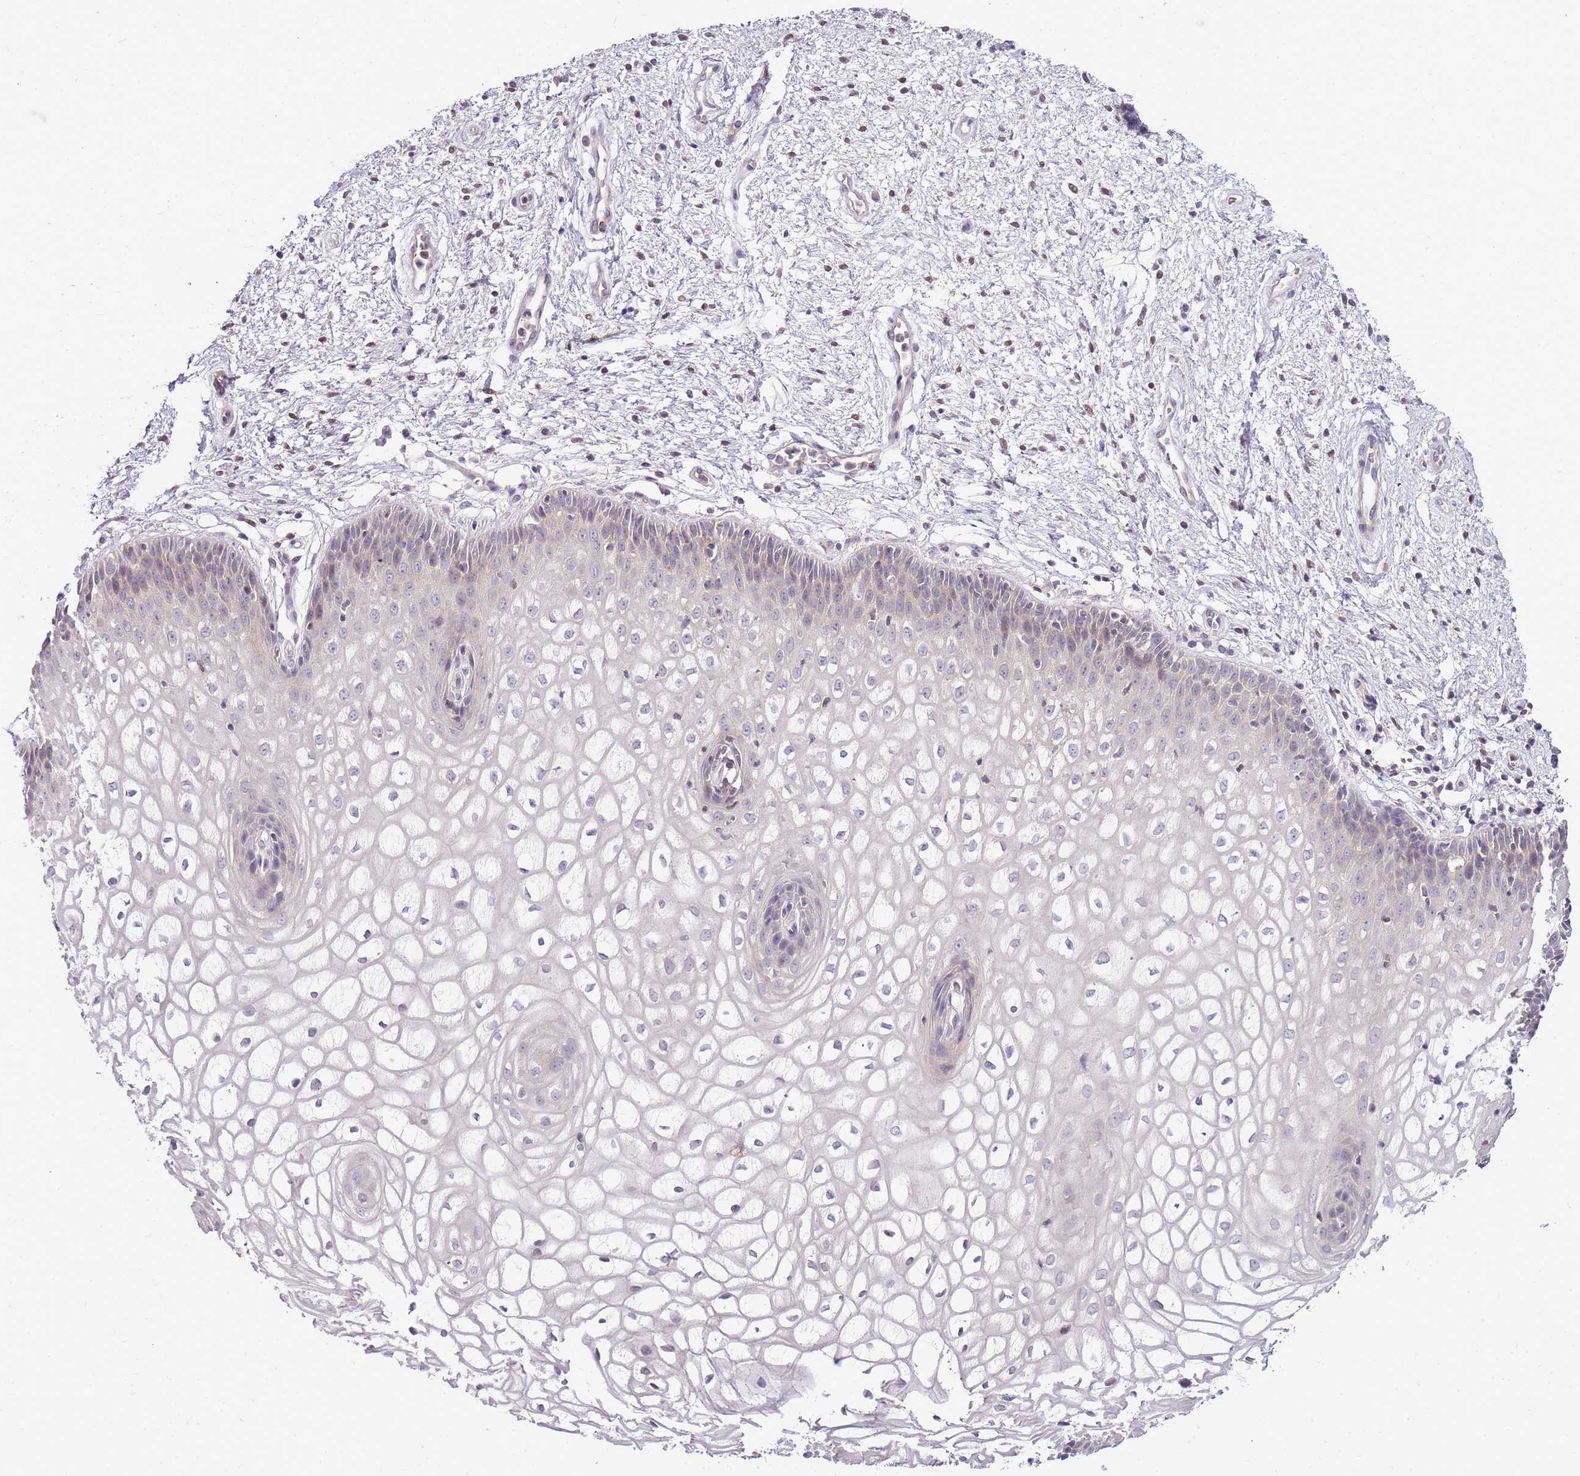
{"staining": {"intensity": "weak", "quantity": "<25%", "location": "cytoplasmic/membranous"}, "tissue": "vagina", "cell_type": "Squamous epithelial cells", "image_type": "normal", "snomed": [{"axis": "morphology", "description": "Normal tissue, NOS"}, {"axis": "topography", "description": "Vagina"}], "caption": "DAB (3,3'-diaminobenzidine) immunohistochemical staining of normal vagina displays no significant staining in squamous epithelial cells.", "gene": "CAPN7", "patient": {"sex": "female", "age": 34}}